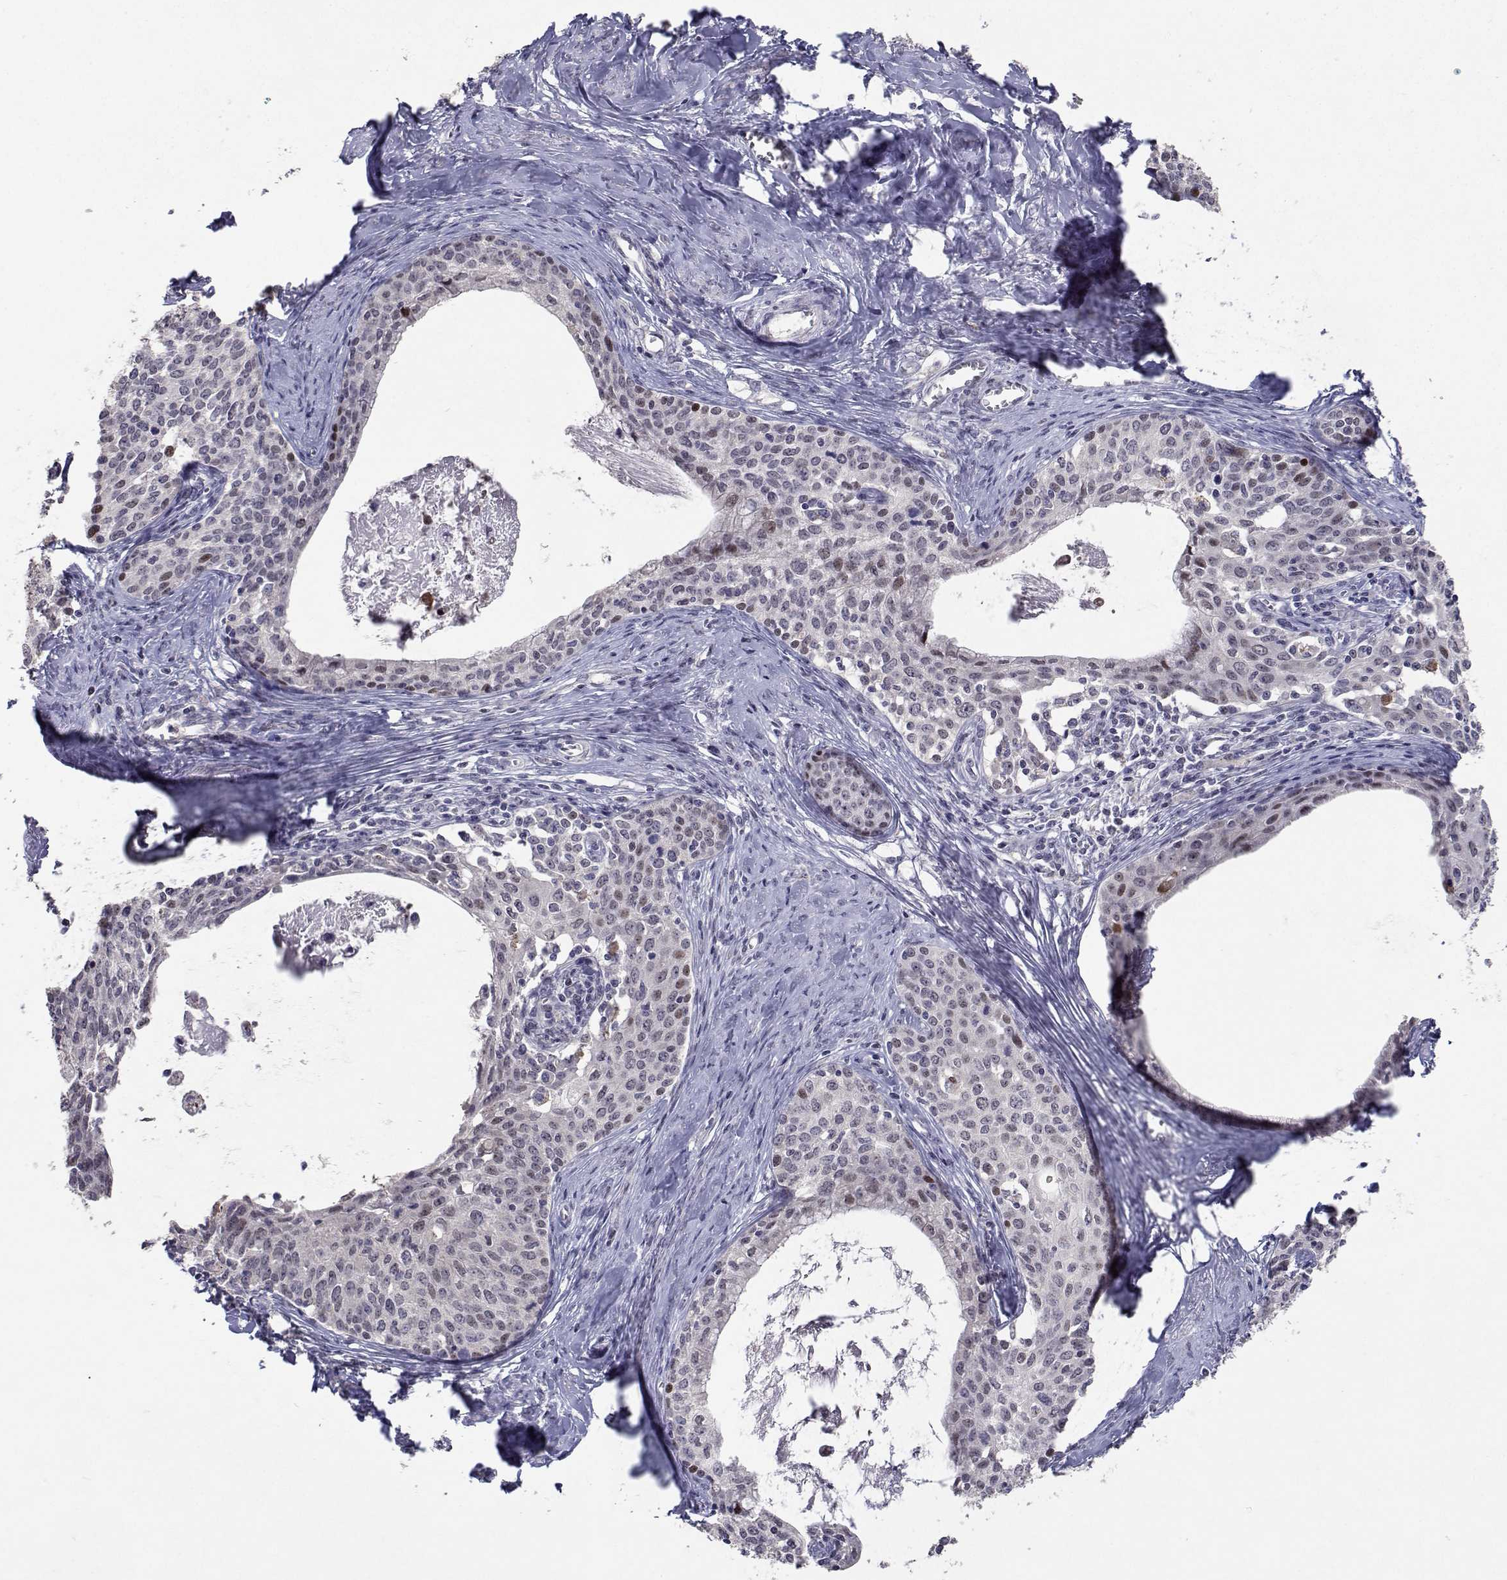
{"staining": {"intensity": "moderate", "quantity": "<25%", "location": "nuclear"}, "tissue": "cervical cancer", "cell_type": "Tumor cells", "image_type": "cancer", "snomed": [{"axis": "morphology", "description": "Squamous cell carcinoma, NOS"}, {"axis": "morphology", "description": "Adenocarcinoma, NOS"}, {"axis": "topography", "description": "Cervix"}], "caption": "A micrograph of human cervical cancer stained for a protein demonstrates moderate nuclear brown staining in tumor cells.", "gene": "RBPJL", "patient": {"sex": "female", "age": 52}}